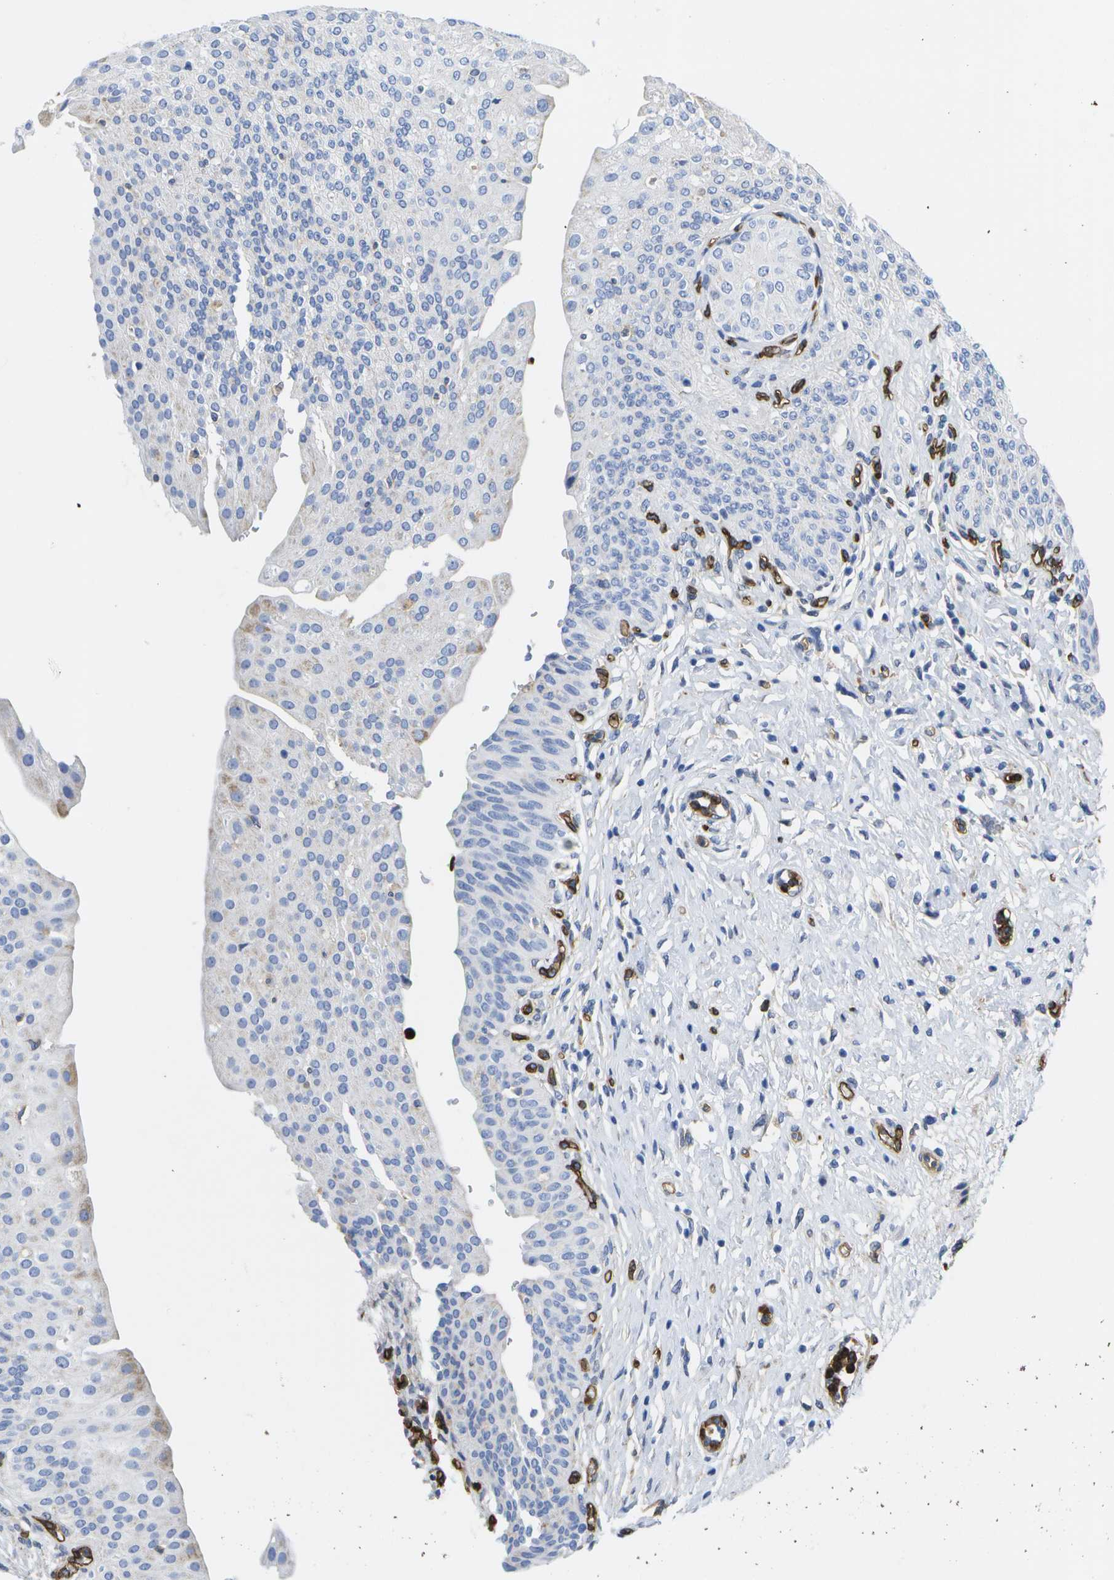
{"staining": {"intensity": "negative", "quantity": "none", "location": "none"}, "tissue": "urinary bladder", "cell_type": "Urothelial cells", "image_type": "normal", "snomed": [{"axis": "morphology", "description": "Normal tissue, NOS"}, {"axis": "topography", "description": "Urinary bladder"}], "caption": "High magnification brightfield microscopy of benign urinary bladder stained with DAB (brown) and counterstained with hematoxylin (blue): urothelial cells show no significant positivity.", "gene": "DYSF", "patient": {"sex": "male", "age": 46}}